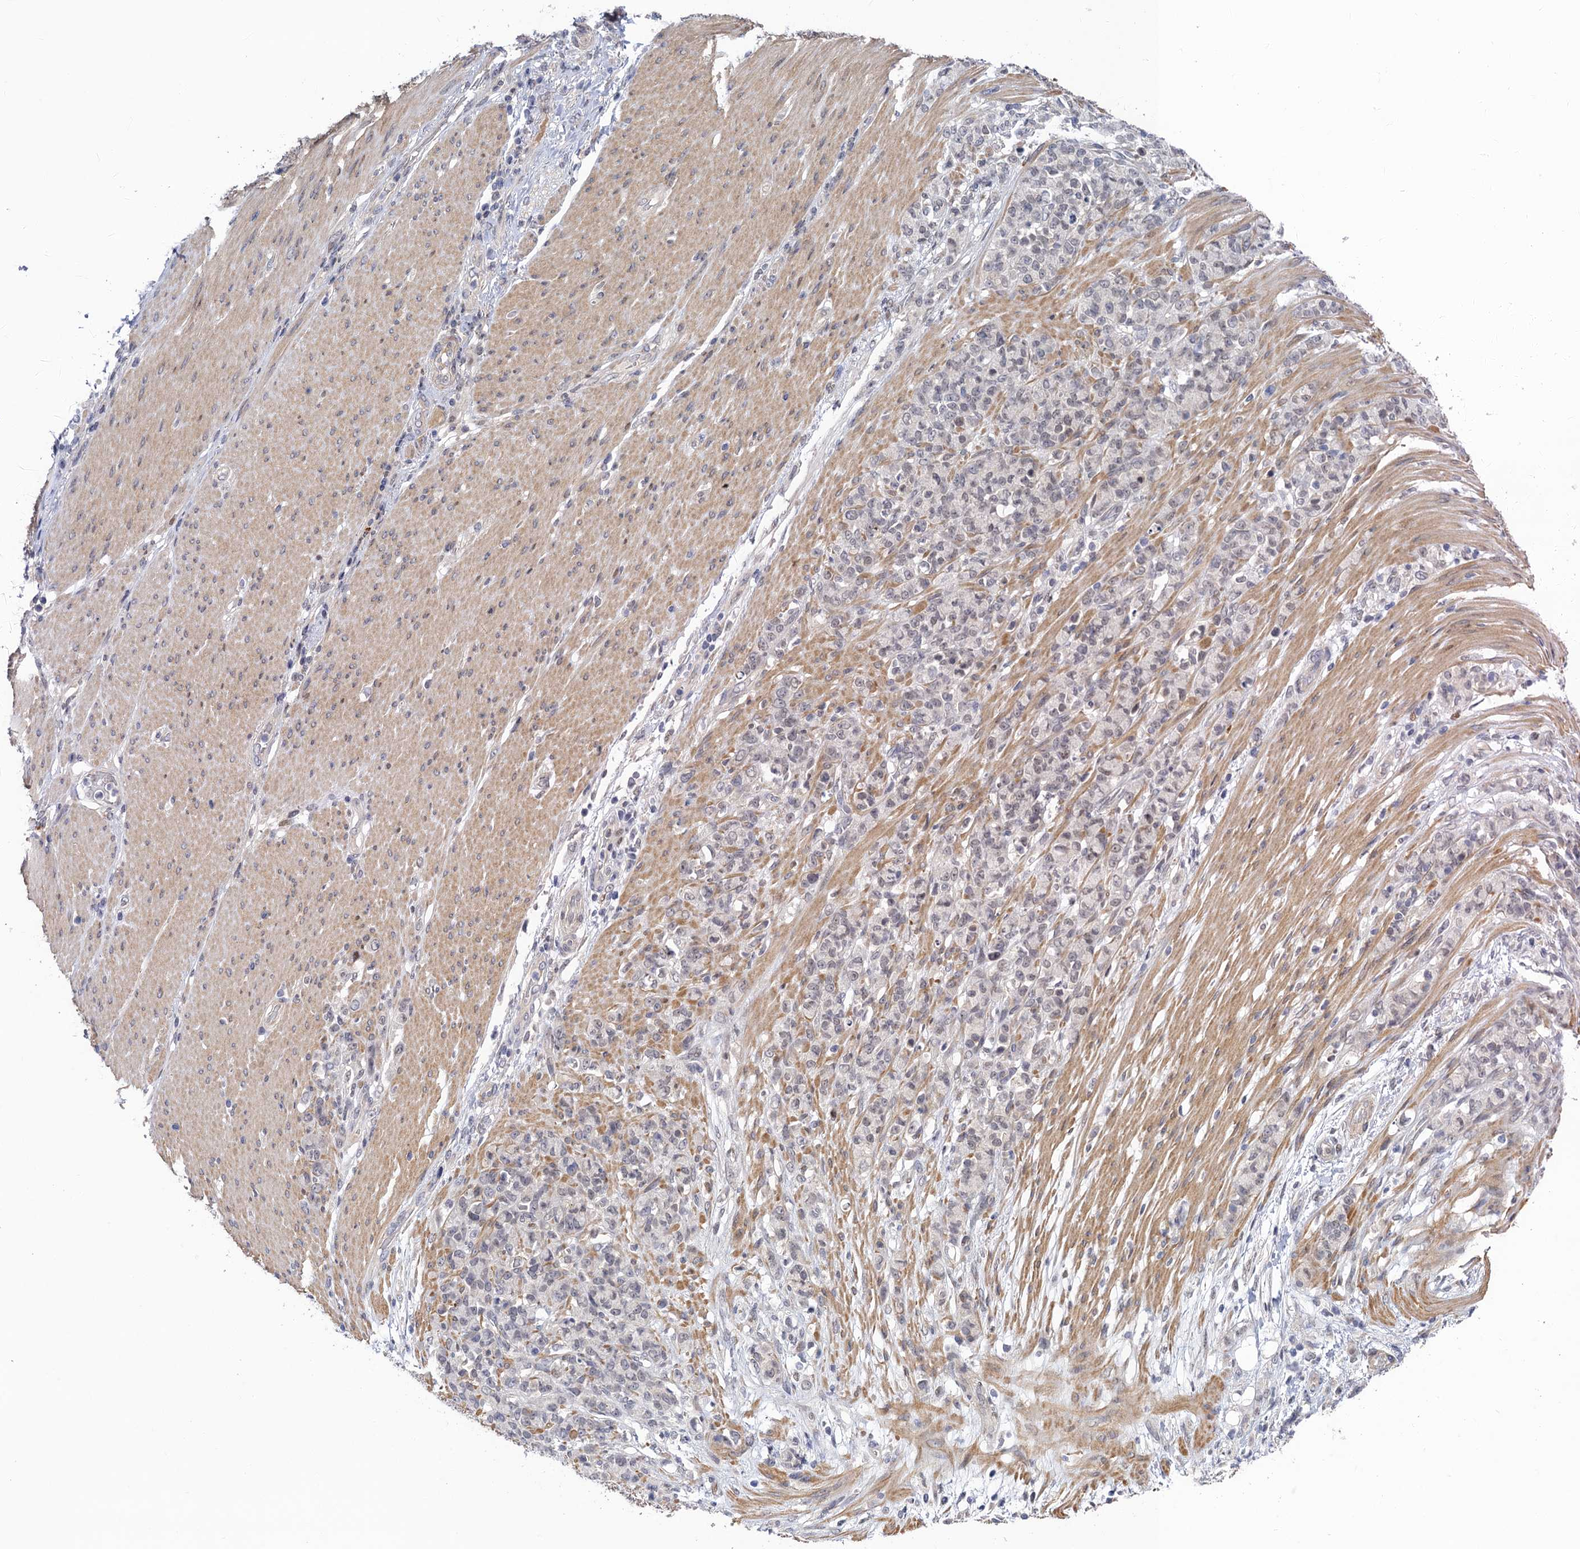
{"staining": {"intensity": "negative", "quantity": "none", "location": "none"}, "tissue": "stomach cancer", "cell_type": "Tumor cells", "image_type": "cancer", "snomed": [{"axis": "morphology", "description": "Adenocarcinoma, NOS"}, {"axis": "topography", "description": "Stomach"}], "caption": "Tumor cells show no significant protein expression in stomach cancer (adenocarcinoma). (Immunohistochemistry, brightfield microscopy, high magnification).", "gene": "NEK8", "patient": {"sex": "female", "age": 79}}